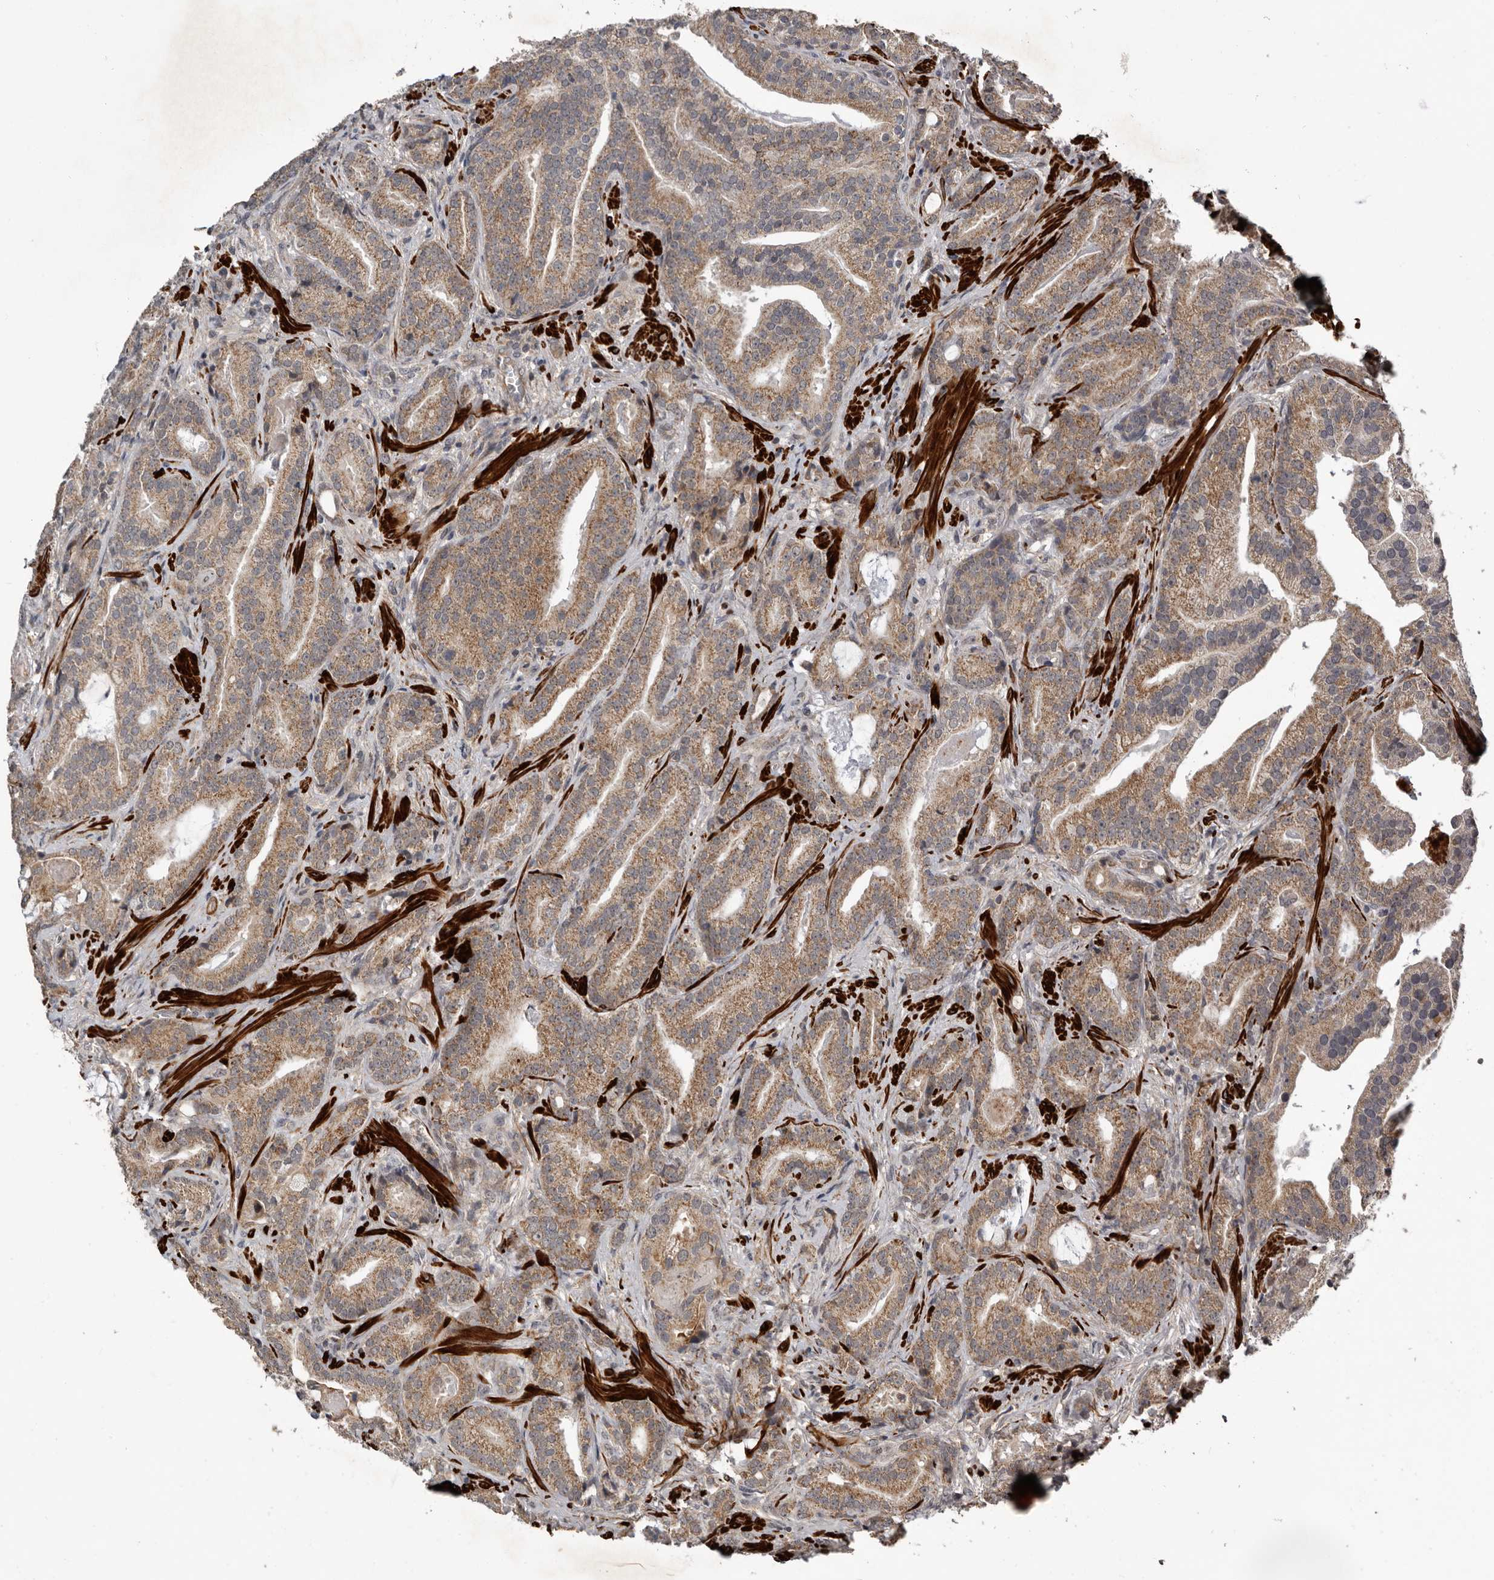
{"staining": {"intensity": "weak", "quantity": ">75%", "location": "cytoplasmic/membranous"}, "tissue": "prostate cancer", "cell_type": "Tumor cells", "image_type": "cancer", "snomed": [{"axis": "morphology", "description": "Adenocarcinoma, Low grade"}, {"axis": "topography", "description": "Prostate"}], "caption": "This histopathology image exhibits IHC staining of human prostate low-grade adenocarcinoma, with low weak cytoplasmic/membranous staining in approximately >75% of tumor cells.", "gene": "FGFR4", "patient": {"sex": "male", "age": 67}}